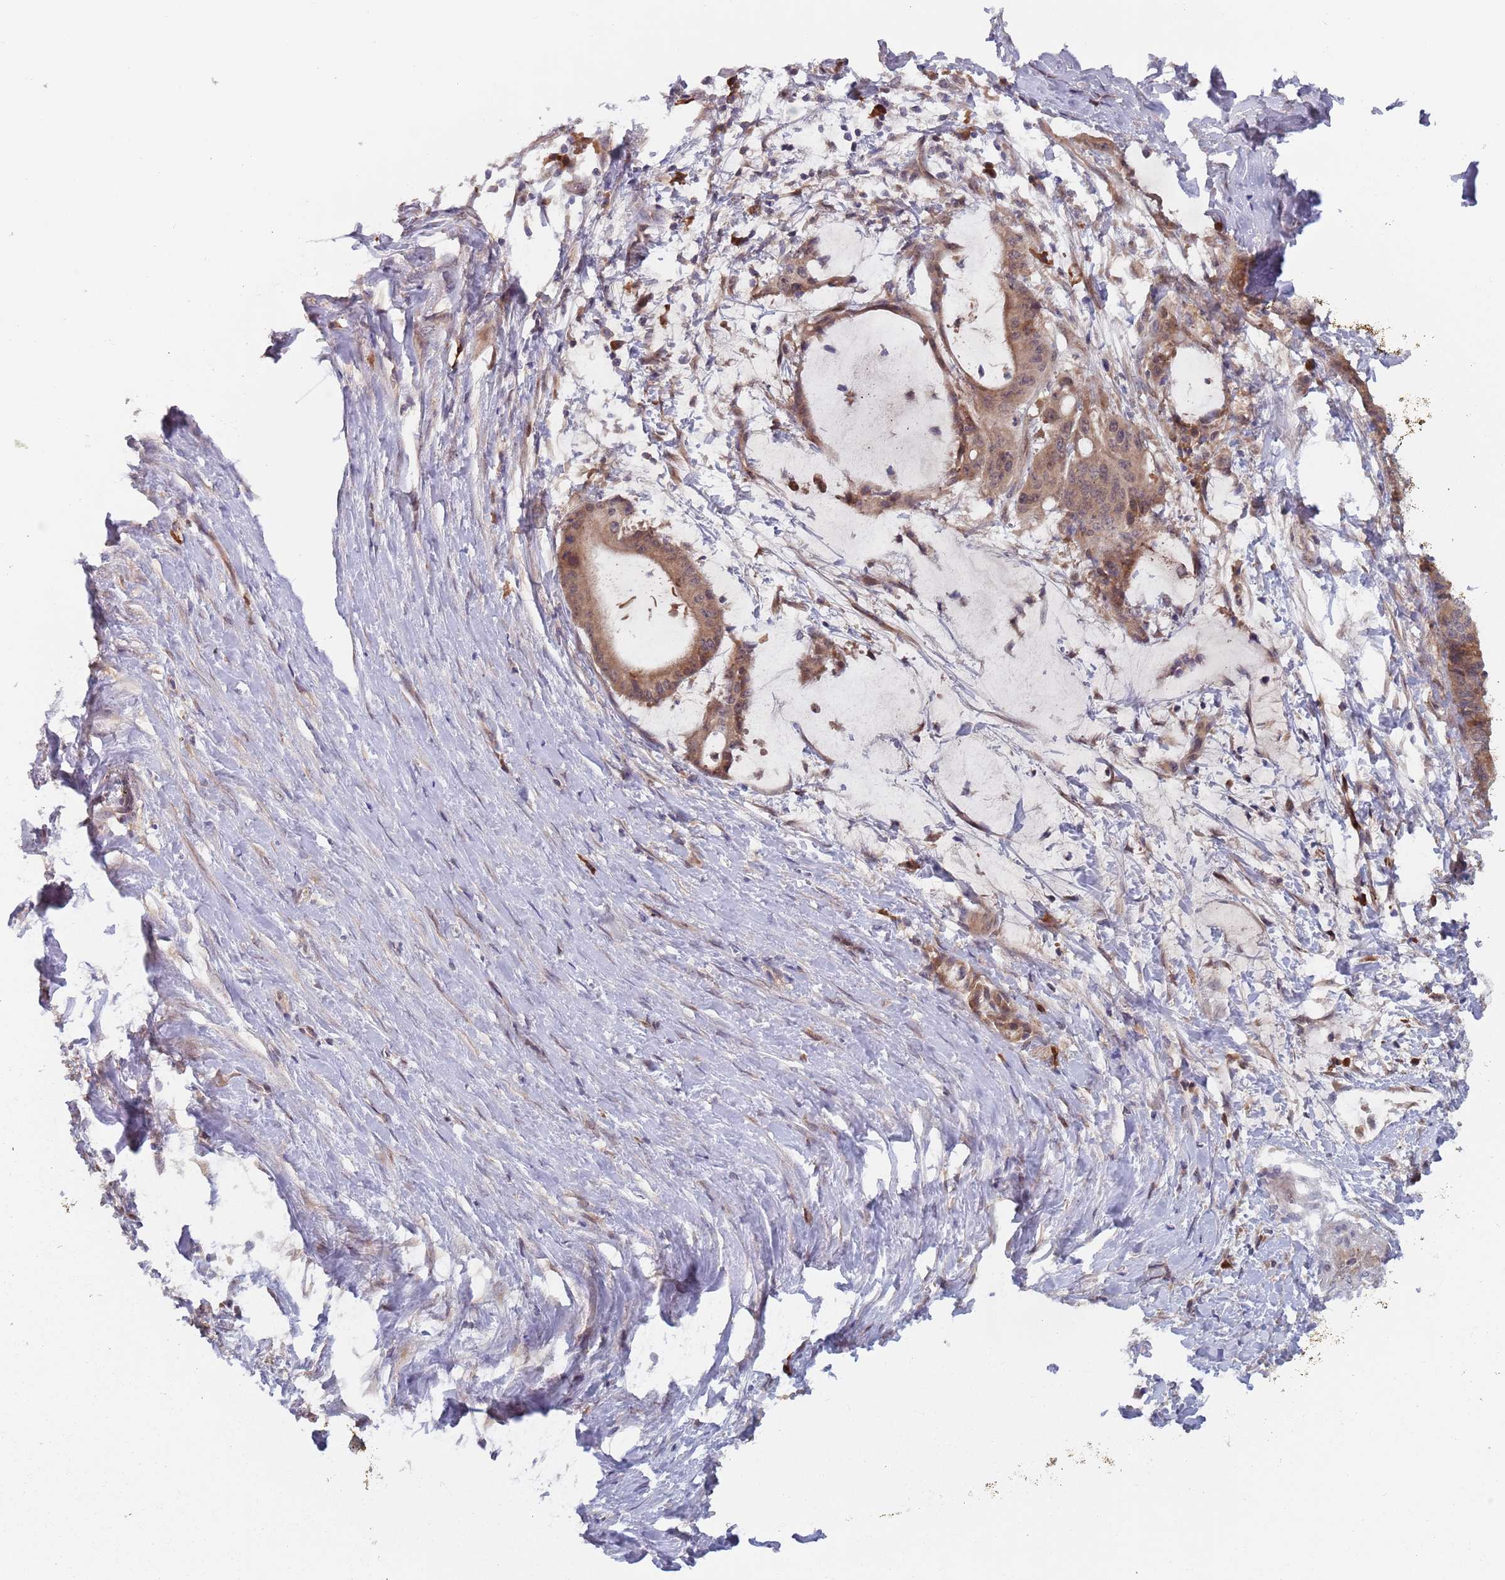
{"staining": {"intensity": "moderate", "quantity": ">75%", "location": "cytoplasmic/membranous"}, "tissue": "liver cancer", "cell_type": "Tumor cells", "image_type": "cancer", "snomed": [{"axis": "morphology", "description": "Normal tissue, NOS"}, {"axis": "morphology", "description": "Cholangiocarcinoma"}, {"axis": "topography", "description": "Liver"}, {"axis": "topography", "description": "Peripheral nerve tissue"}], "caption": "The photomicrograph reveals staining of liver cholangiocarcinoma, revealing moderate cytoplasmic/membranous protein expression (brown color) within tumor cells.", "gene": "ZNF140", "patient": {"sex": "female", "age": 73}}